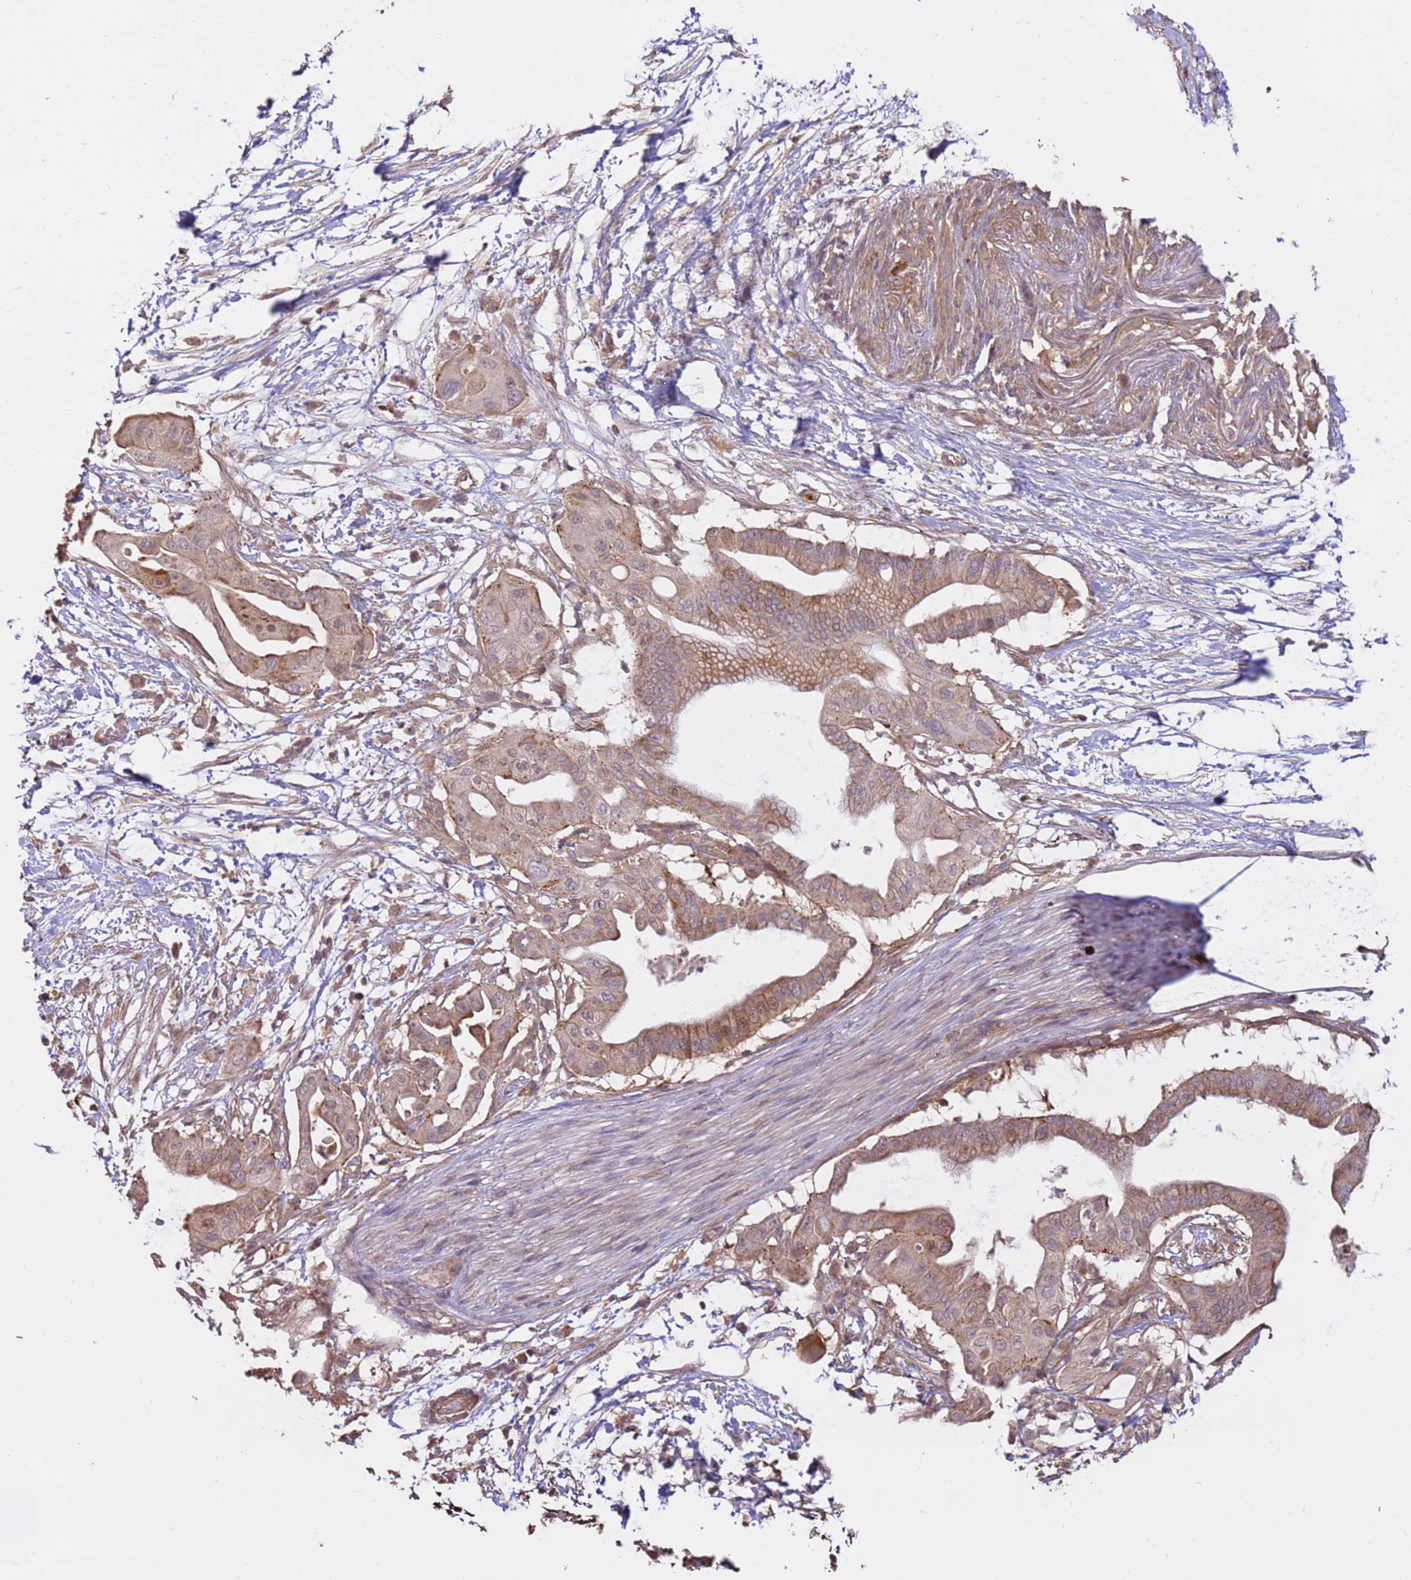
{"staining": {"intensity": "weak", "quantity": ">75%", "location": "cytoplasmic/membranous,nuclear"}, "tissue": "pancreatic cancer", "cell_type": "Tumor cells", "image_type": "cancer", "snomed": [{"axis": "morphology", "description": "Adenocarcinoma, NOS"}, {"axis": "topography", "description": "Pancreas"}], "caption": "A high-resolution photomicrograph shows IHC staining of pancreatic adenocarcinoma, which reveals weak cytoplasmic/membranous and nuclear expression in about >75% of tumor cells.", "gene": "CCDC112", "patient": {"sex": "male", "age": 68}}